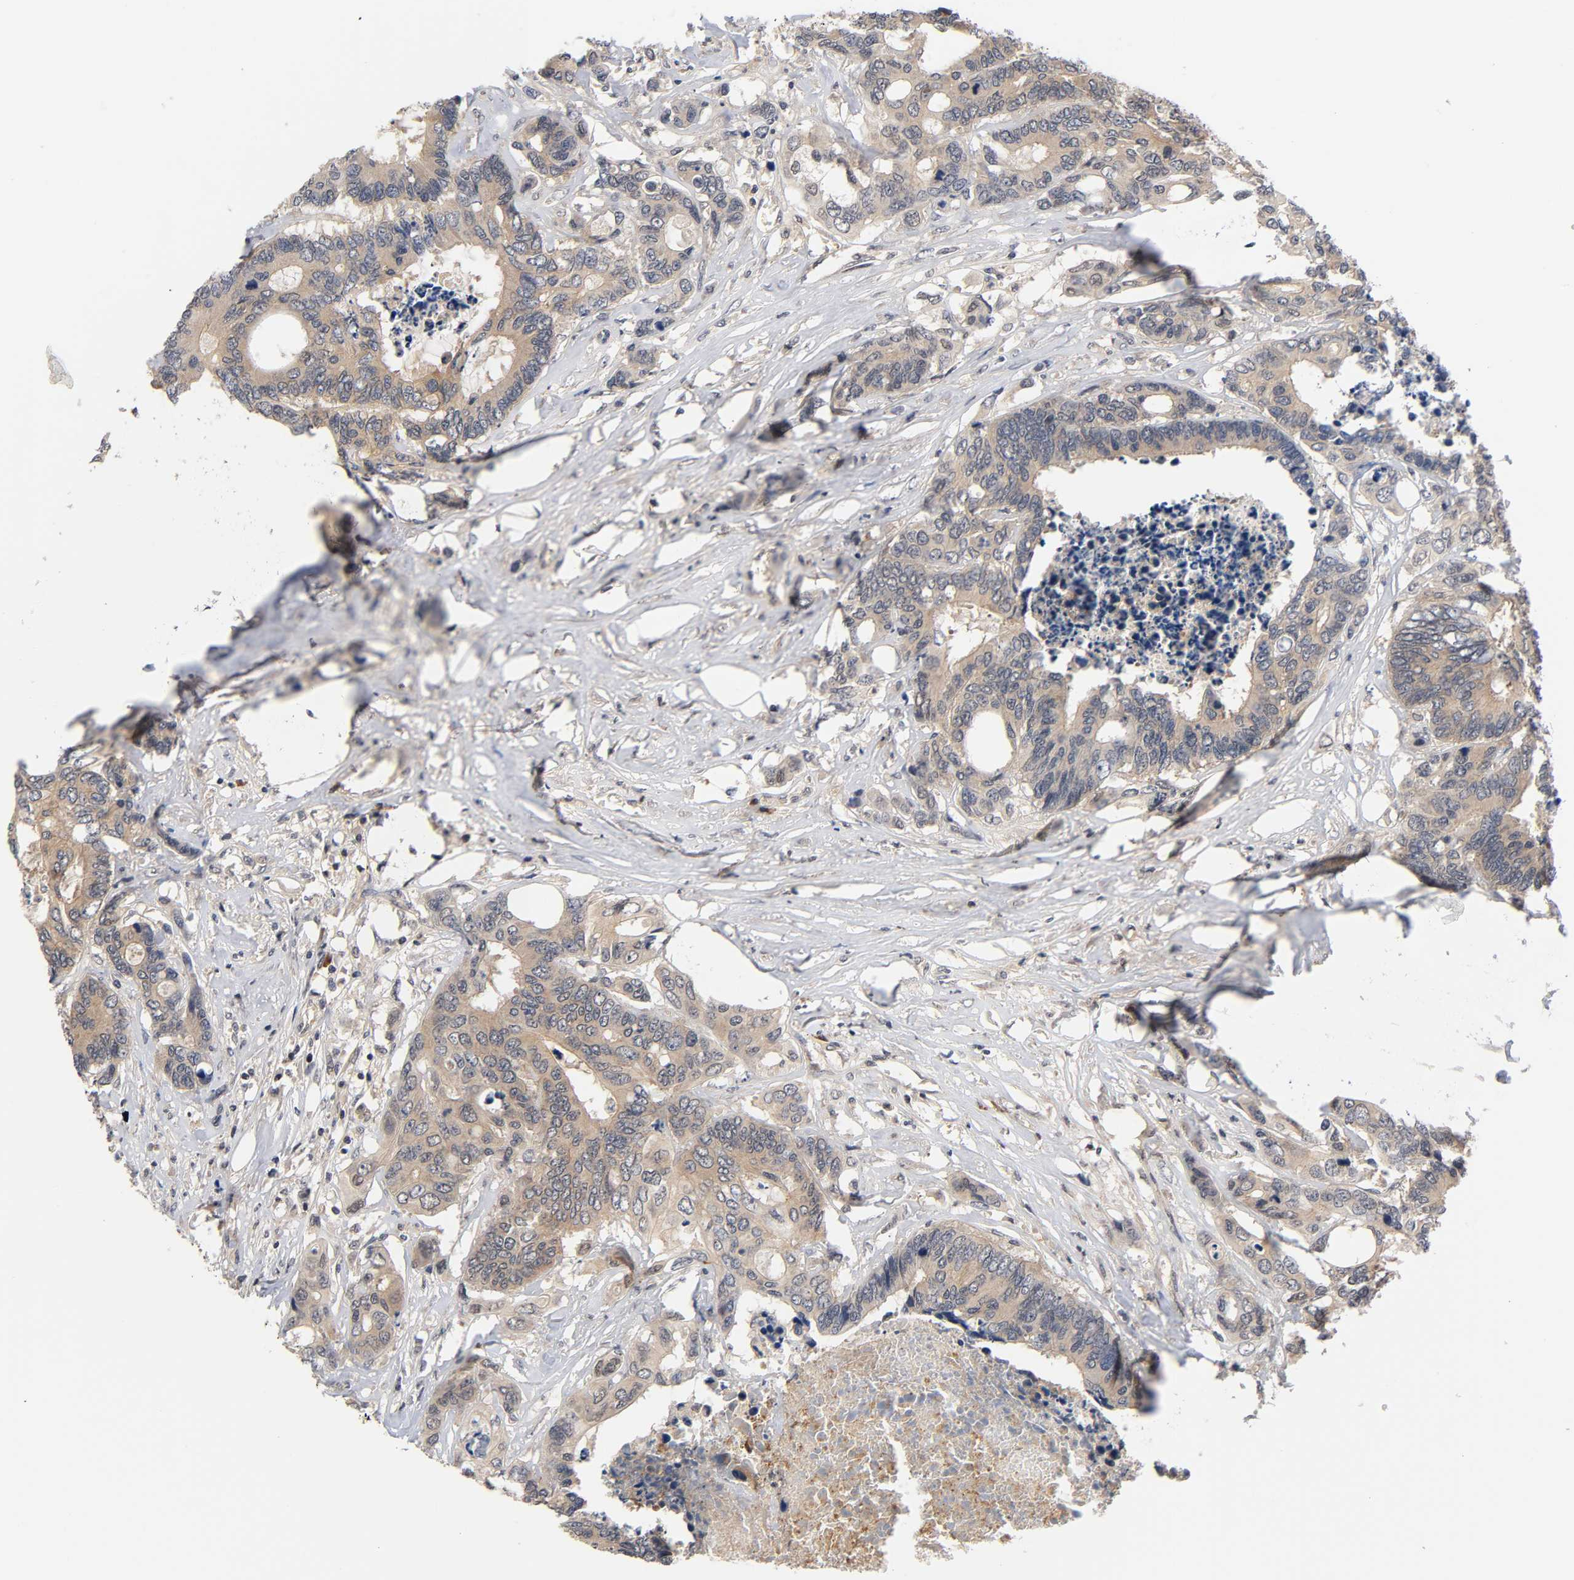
{"staining": {"intensity": "weak", "quantity": ">75%", "location": "cytoplasmic/membranous"}, "tissue": "colorectal cancer", "cell_type": "Tumor cells", "image_type": "cancer", "snomed": [{"axis": "morphology", "description": "Adenocarcinoma, NOS"}, {"axis": "topography", "description": "Rectum"}], "caption": "A high-resolution photomicrograph shows IHC staining of adenocarcinoma (colorectal), which shows weak cytoplasmic/membranous positivity in approximately >75% of tumor cells.", "gene": "PRKAB1", "patient": {"sex": "male", "age": 55}}